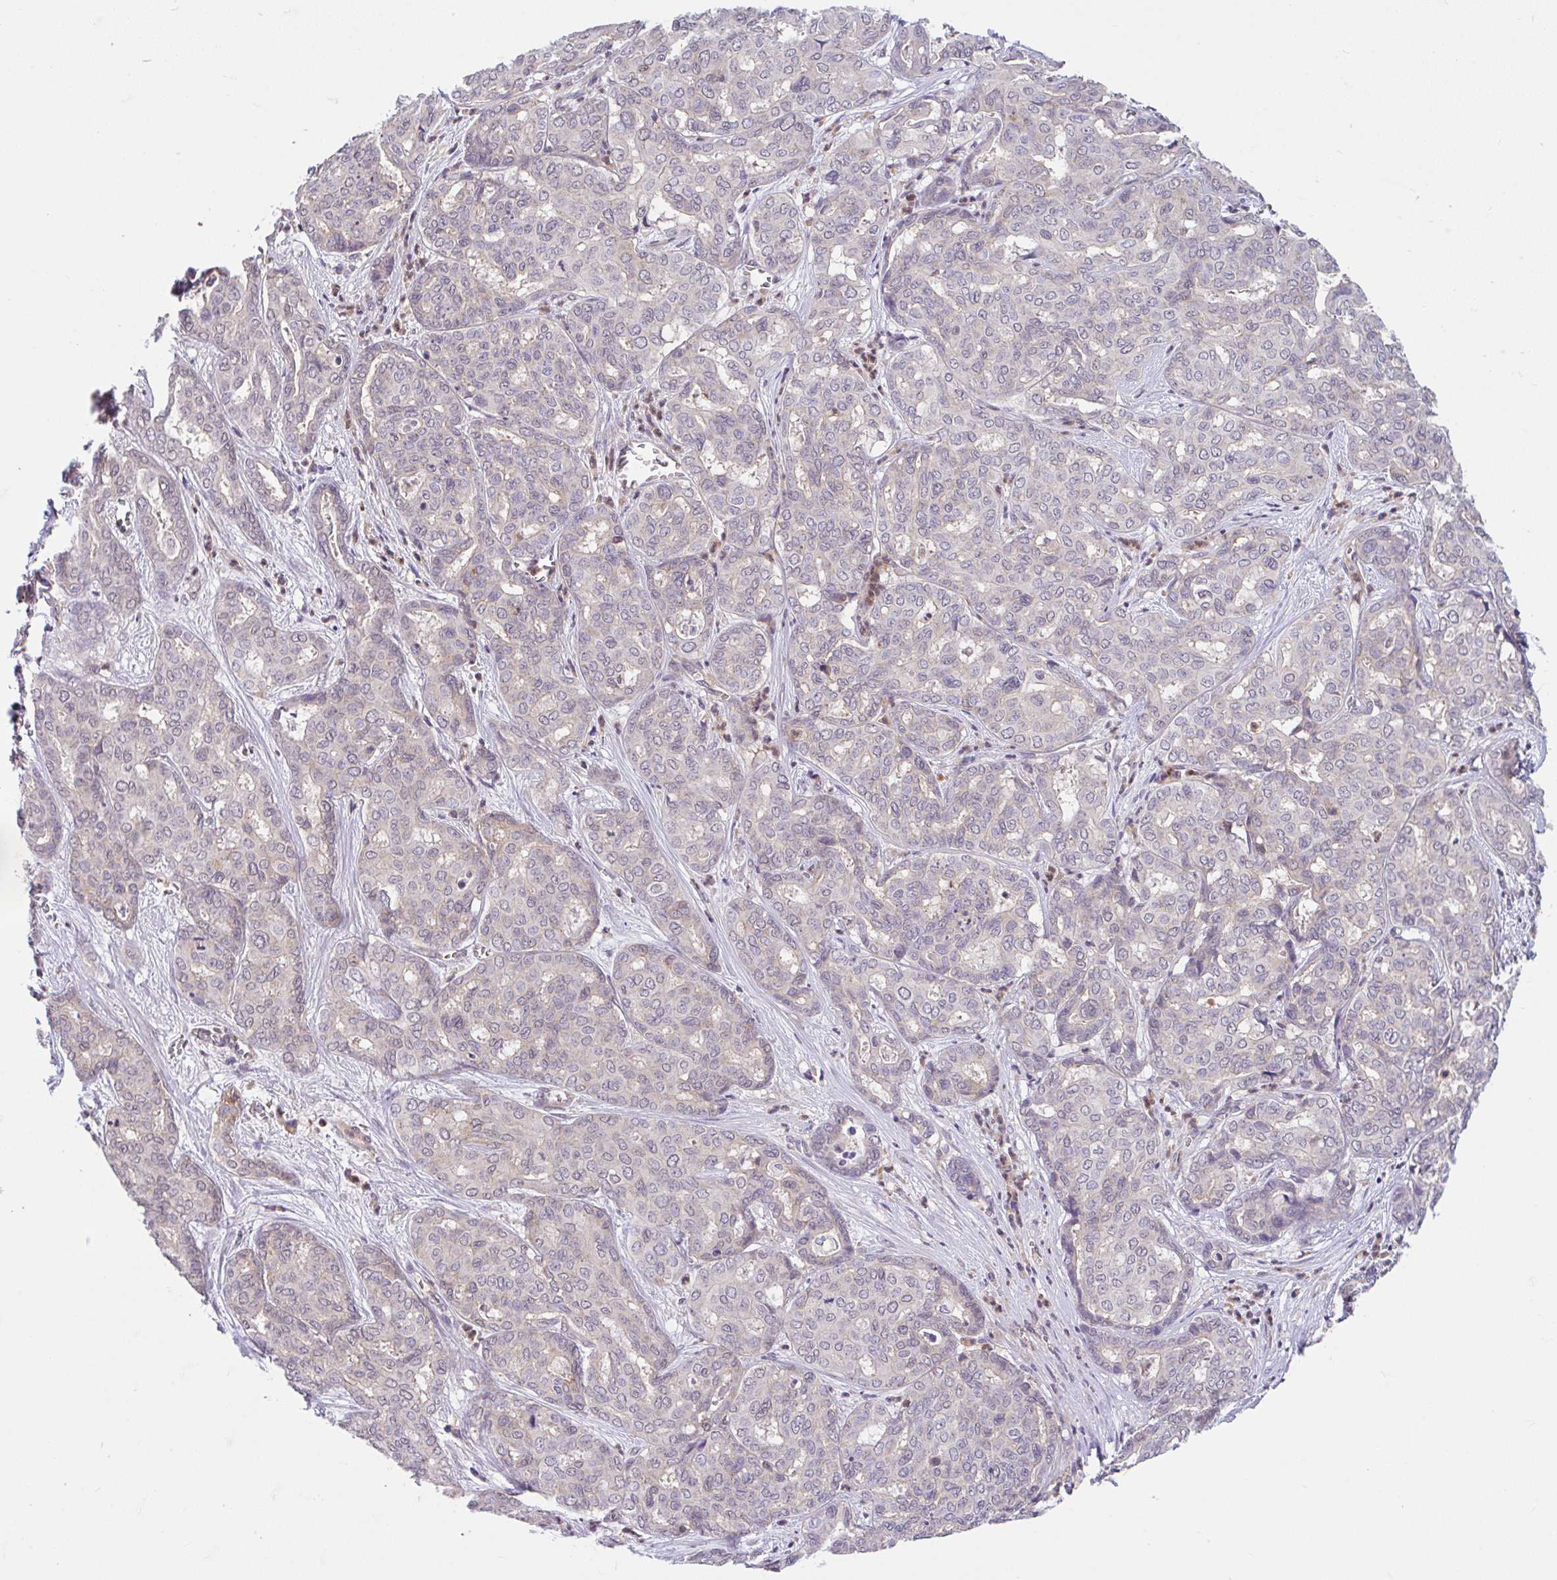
{"staining": {"intensity": "weak", "quantity": "25%-75%", "location": "nuclear"}, "tissue": "liver cancer", "cell_type": "Tumor cells", "image_type": "cancer", "snomed": [{"axis": "morphology", "description": "Cholangiocarcinoma"}, {"axis": "topography", "description": "Liver"}], "caption": "Human liver cancer (cholangiocarcinoma) stained for a protein (brown) displays weak nuclear positive staining in approximately 25%-75% of tumor cells.", "gene": "RALBP1", "patient": {"sex": "female", "age": 64}}